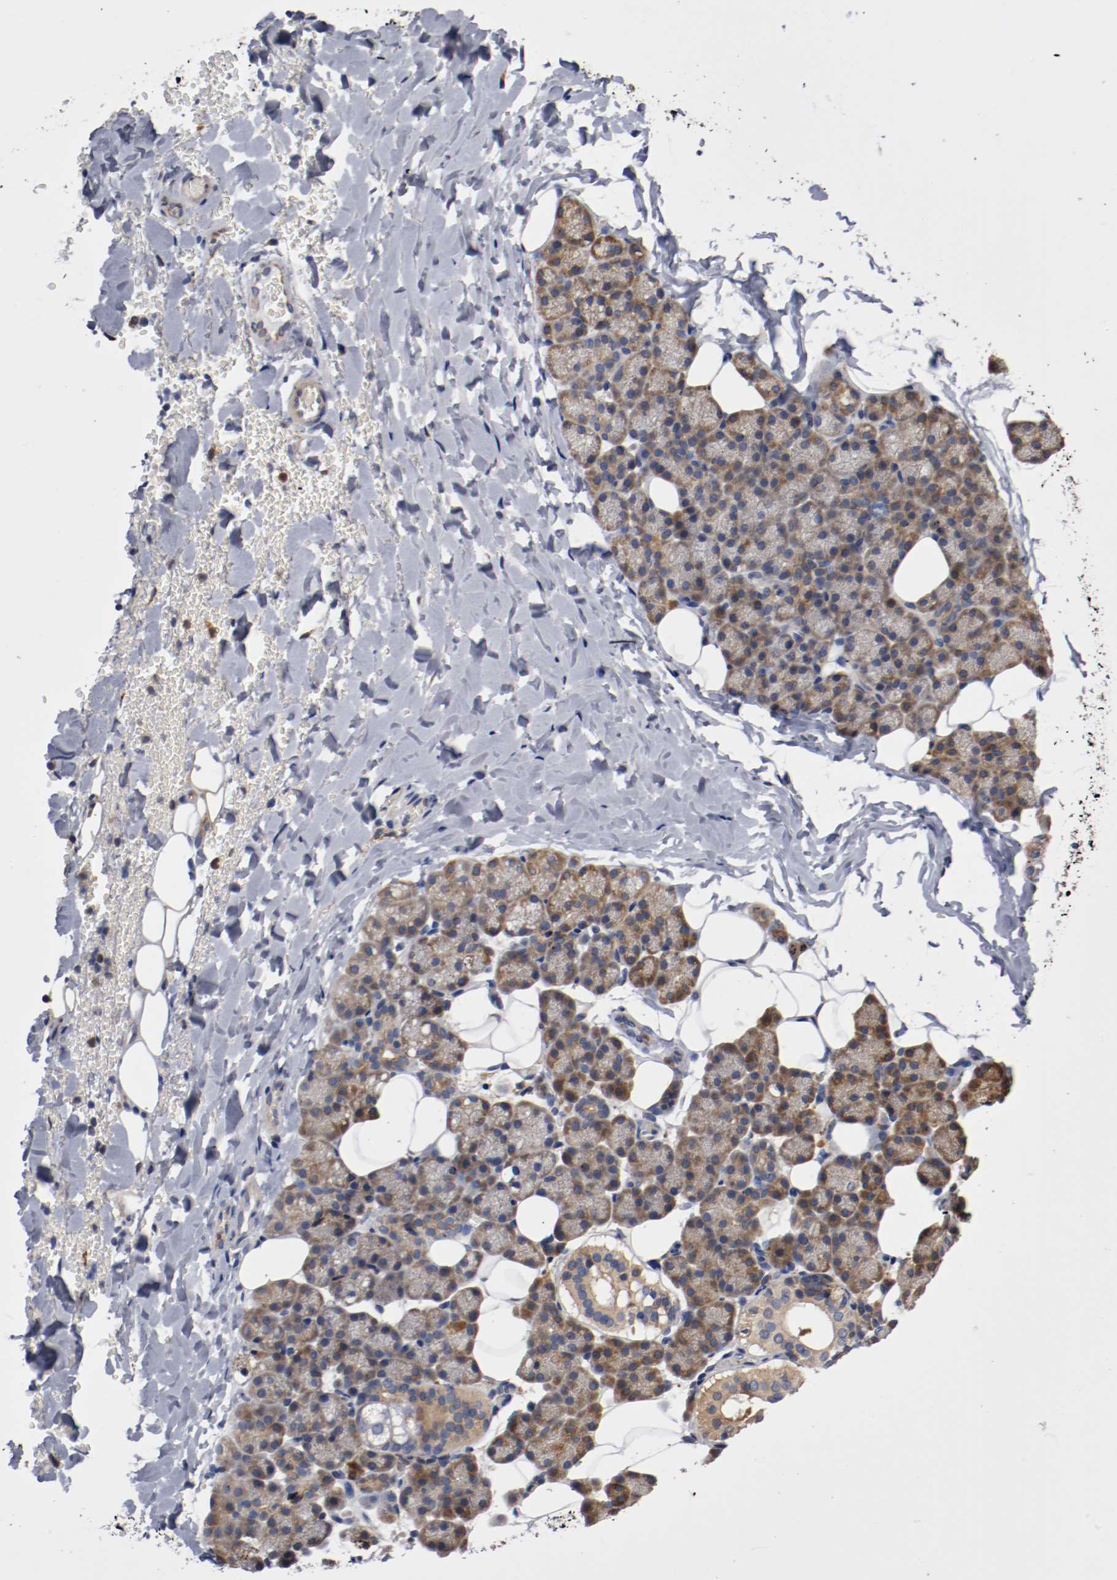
{"staining": {"intensity": "weak", "quantity": "25%-75%", "location": "cytoplasmic/membranous"}, "tissue": "salivary gland", "cell_type": "Glandular cells", "image_type": "normal", "snomed": [{"axis": "morphology", "description": "Normal tissue, NOS"}, {"axis": "topography", "description": "Lymph node"}, {"axis": "topography", "description": "Salivary gland"}], "caption": "Glandular cells show low levels of weak cytoplasmic/membranous expression in about 25%-75% of cells in unremarkable salivary gland.", "gene": "TNFSF12", "patient": {"sex": "male", "age": 8}}